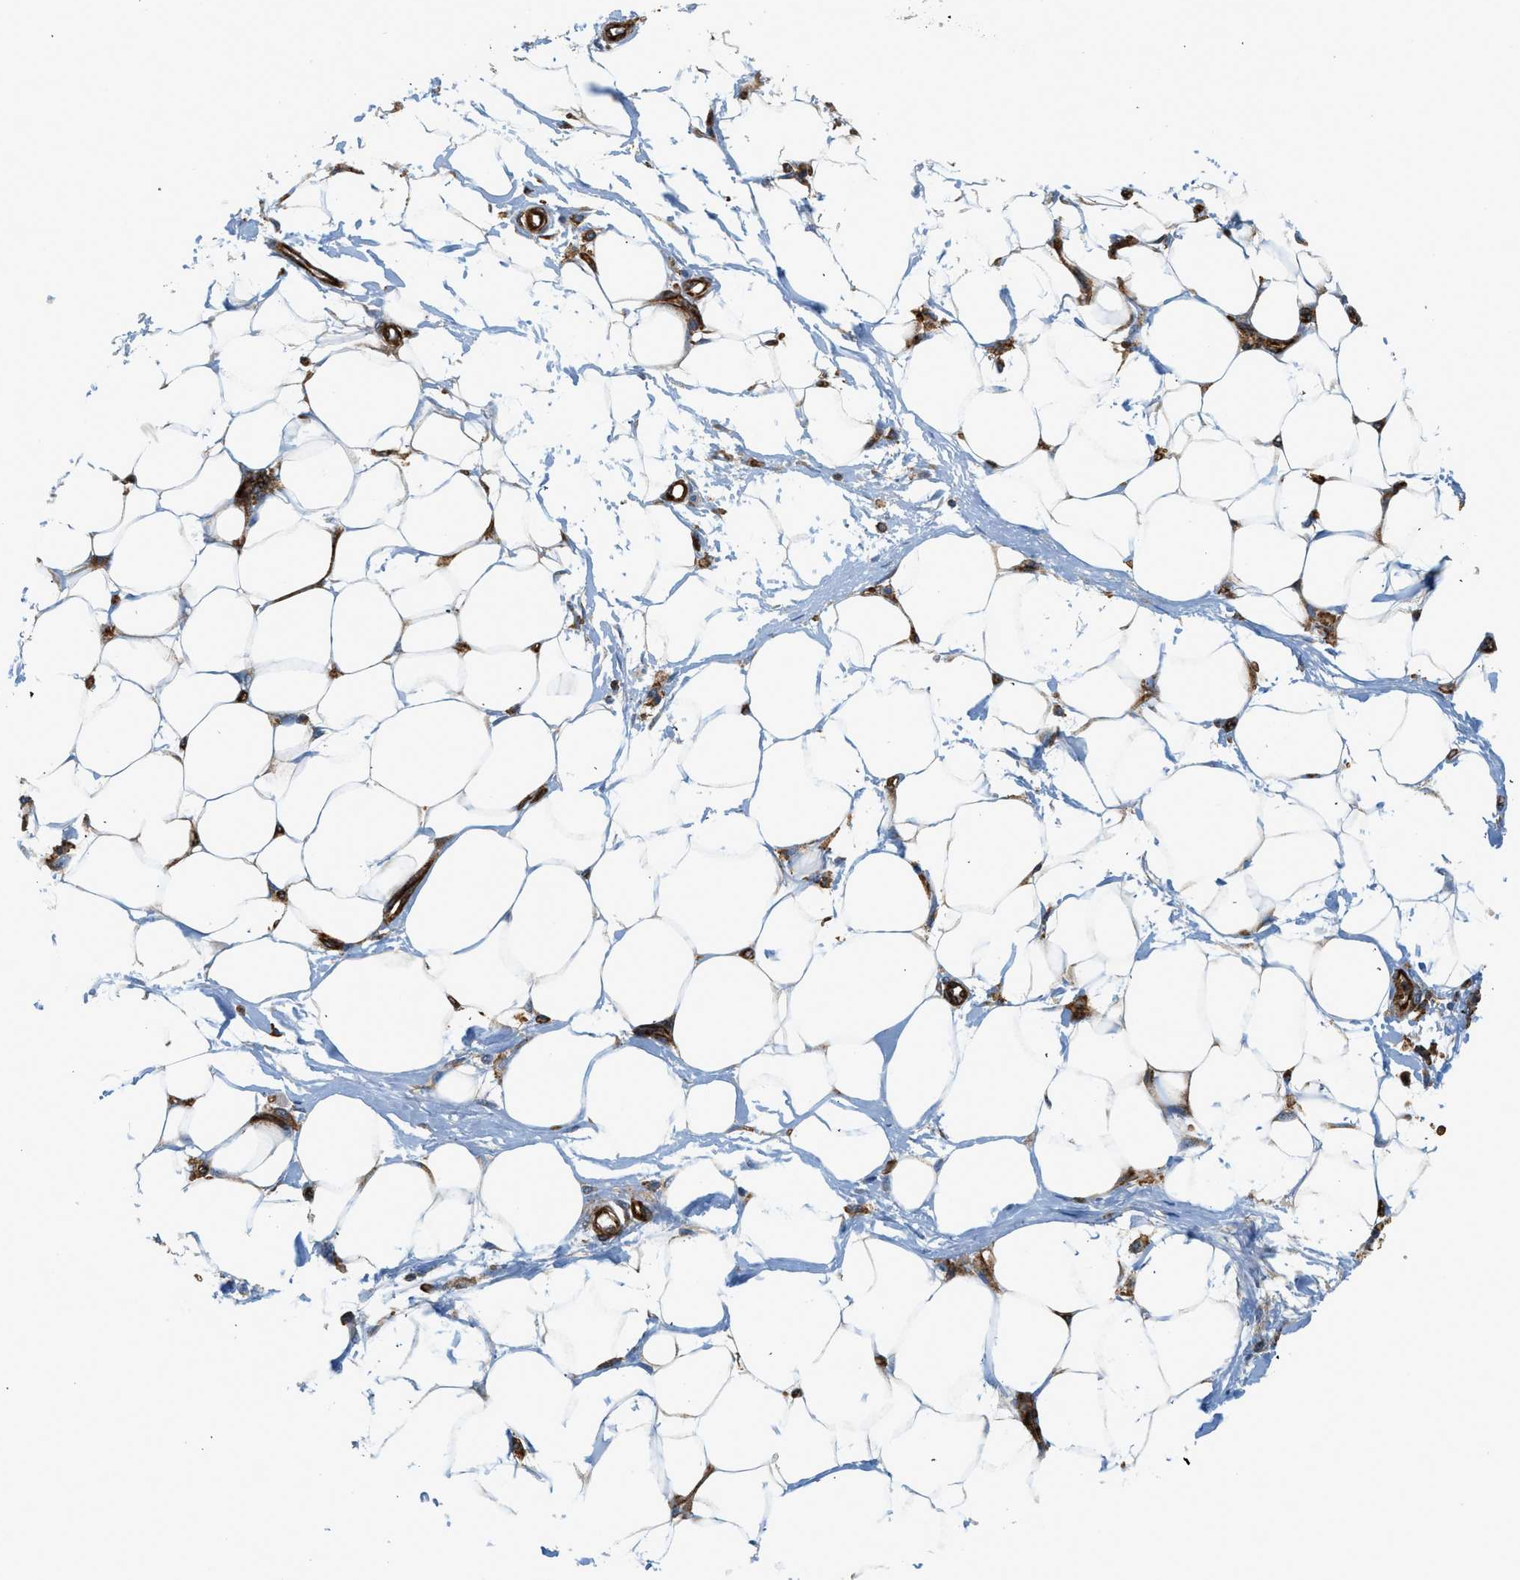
{"staining": {"intensity": "moderate", "quantity": "25%-75%", "location": "cytoplasmic/membranous"}, "tissue": "adipose tissue", "cell_type": "Adipocytes", "image_type": "normal", "snomed": [{"axis": "morphology", "description": "Normal tissue, NOS"}, {"axis": "morphology", "description": "Urothelial carcinoma, High grade"}, {"axis": "topography", "description": "Vascular tissue"}, {"axis": "topography", "description": "Urinary bladder"}], "caption": "Adipocytes display moderate cytoplasmic/membranous positivity in about 25%-75% of cells in normal adipose tissue. (DAB IHC, brown staining for protein, blue staining for nuclei).", "gene": "HIP1", "patient": {"sex": "female", "age": 56}}